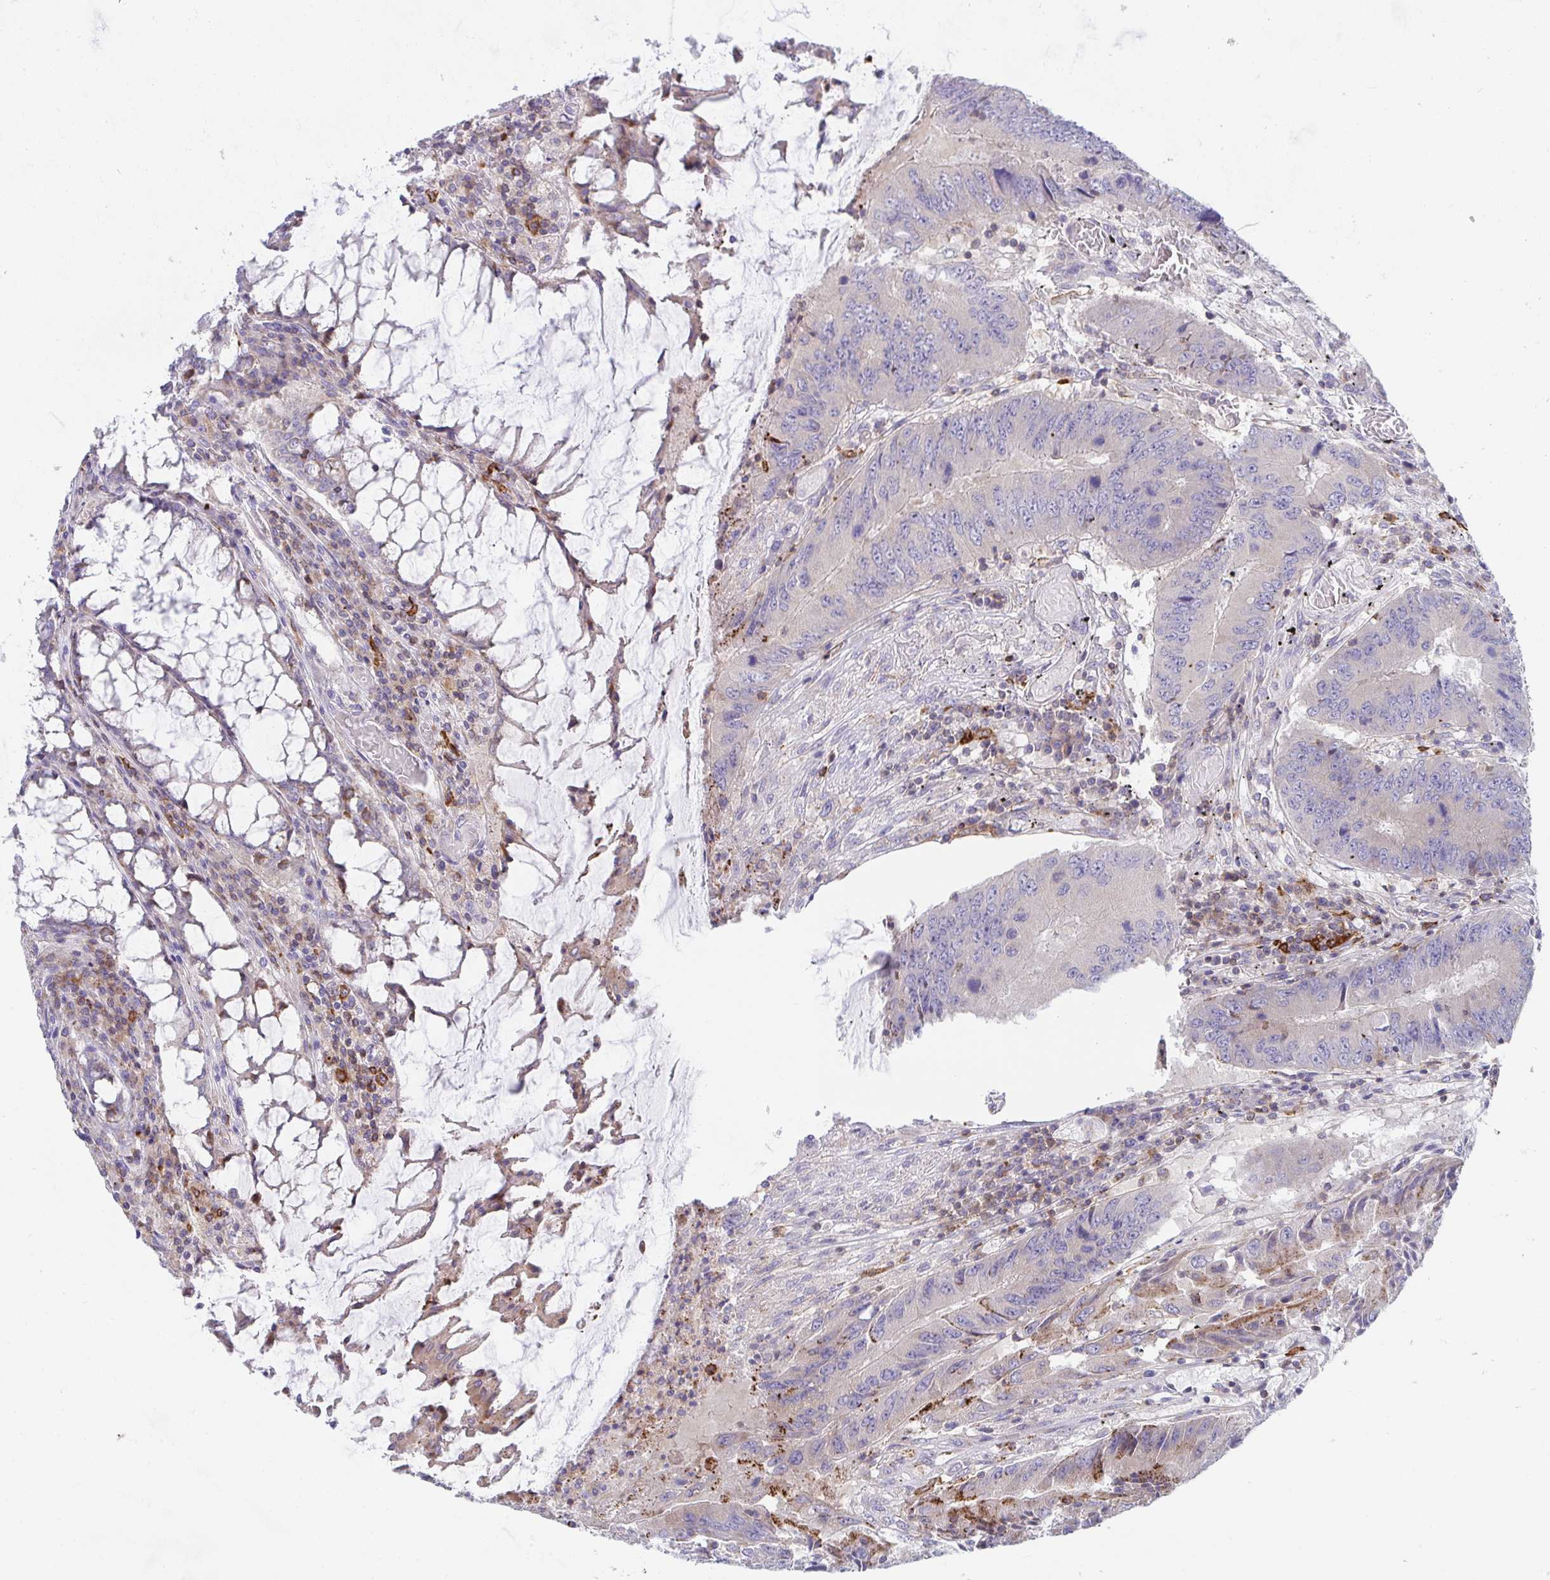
{"staining": {"intensity": "negative", "quantity": "none", "location": "none"}, "tissue": "colorectal cancer", "cell_type": "Tumor cells", "image_type": "cancer", "snomed": [{"axis": "morphology", "description": "Adenocarcinoma, NOS"}, {"axis": "topography", "description": "Colon"}], "caption": "Human colorectal adenocarcinoma stained for a protein using immunohistochemistry shows no positivity in tumor cells.", "gene": "FRMD3", "patient": {"sex": "male", "age": 53}}